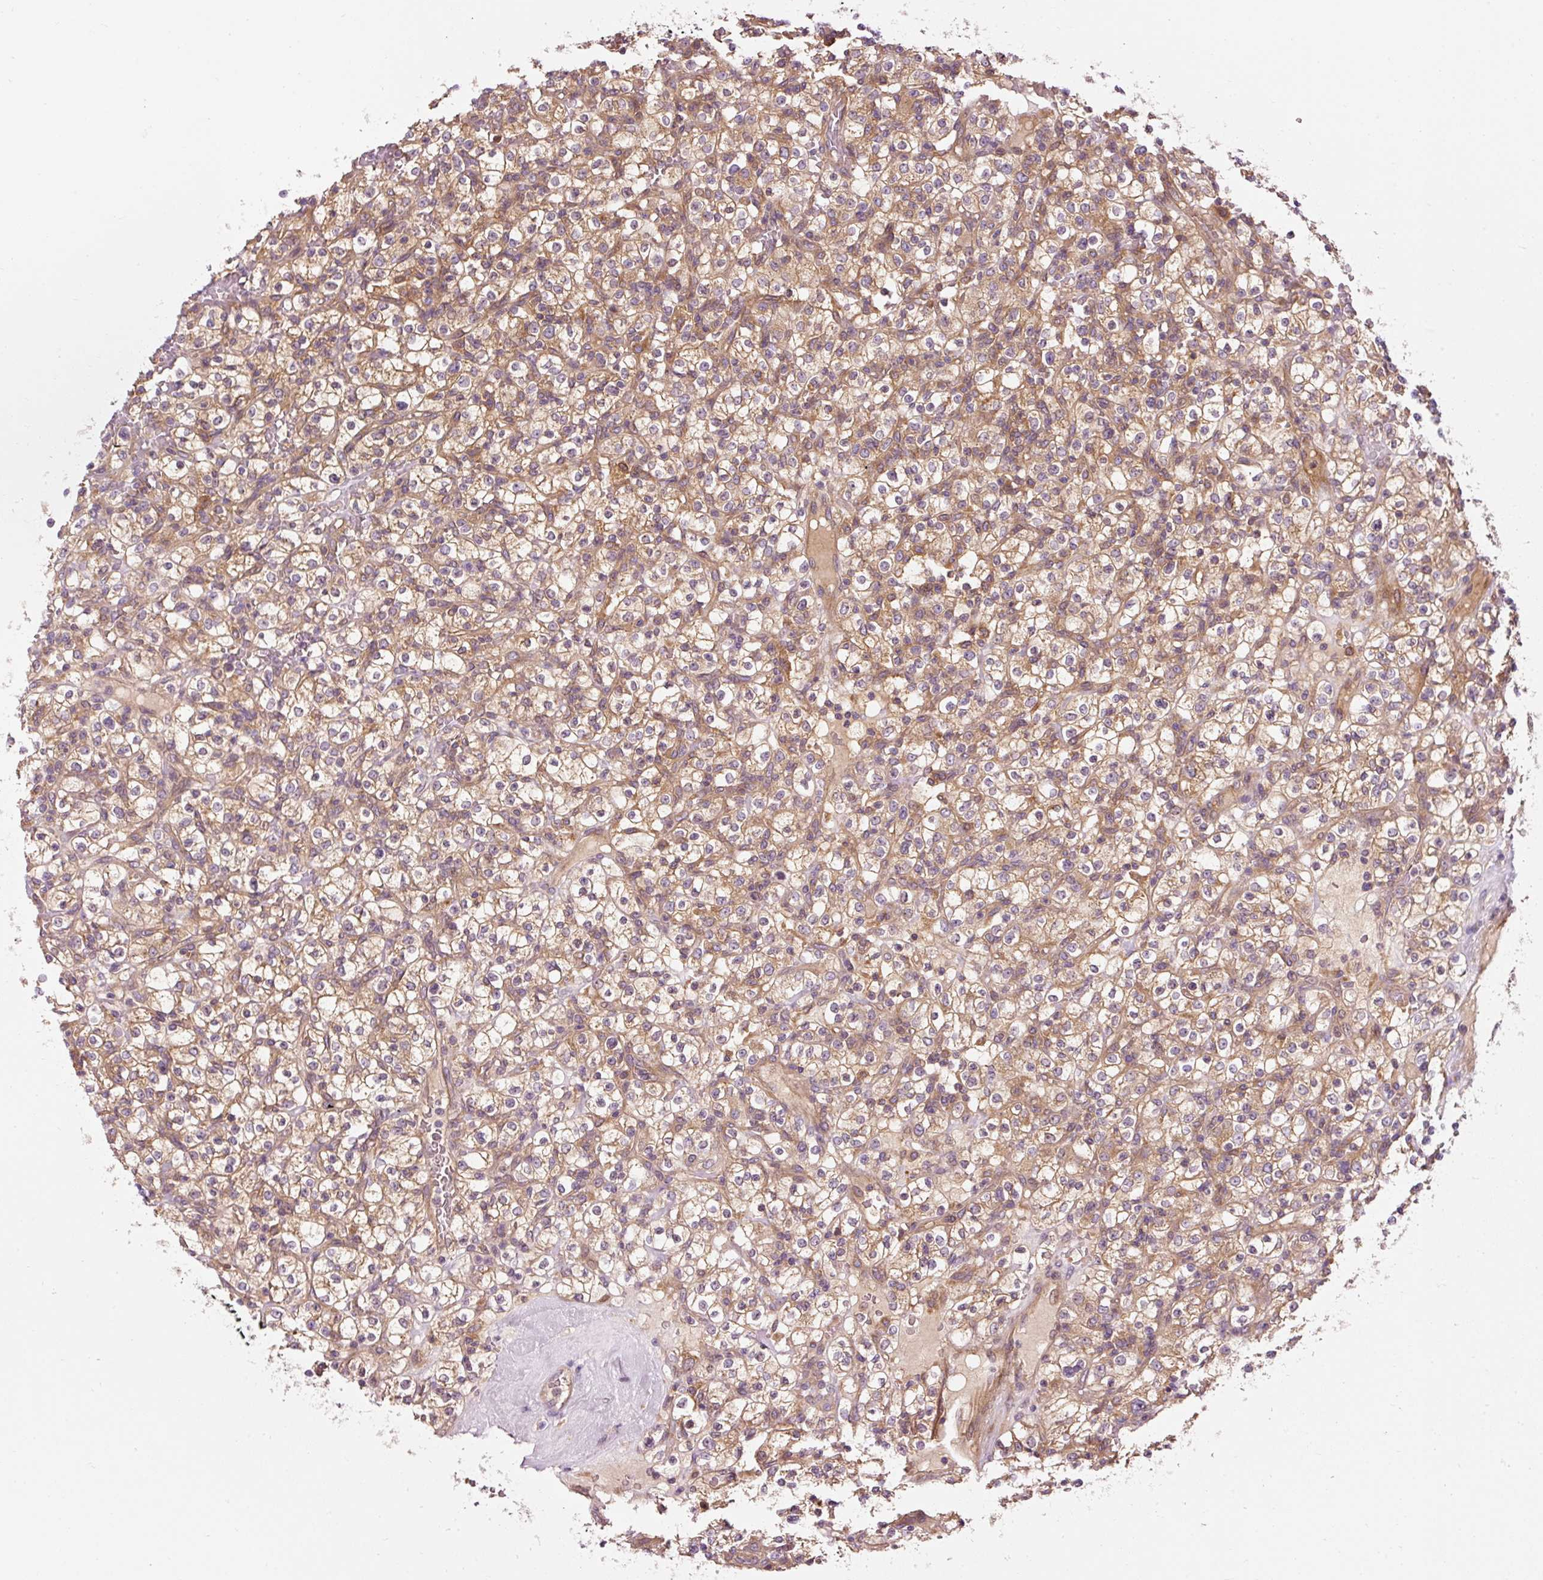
{"staining": {"intensity": "moderate", "quantity": ">75%", "location": "cytoplasmic/membranous"}, "tissue": "renal cancer", "cell_type": "Tumor cells", "image_type": "cancer", "snomed": [{"axis": "morphology", "description": "Normal tissue, NOS"}, {"axis": "morphology", "description": "Adenocarcinoma, NOS"}, {"axis": "topography", "description": "Kidney"}], "caption": "Immunohistochemistry photomicrograph of human adenocarcinoma (renal) stained for a protein (brown), which exhibits medium levels of moderate cytoplasmic/membranous expression in approximately >75% of tumor cells.", "gene": "NAPA", "patient": {"sex": "female", "age": 72}}